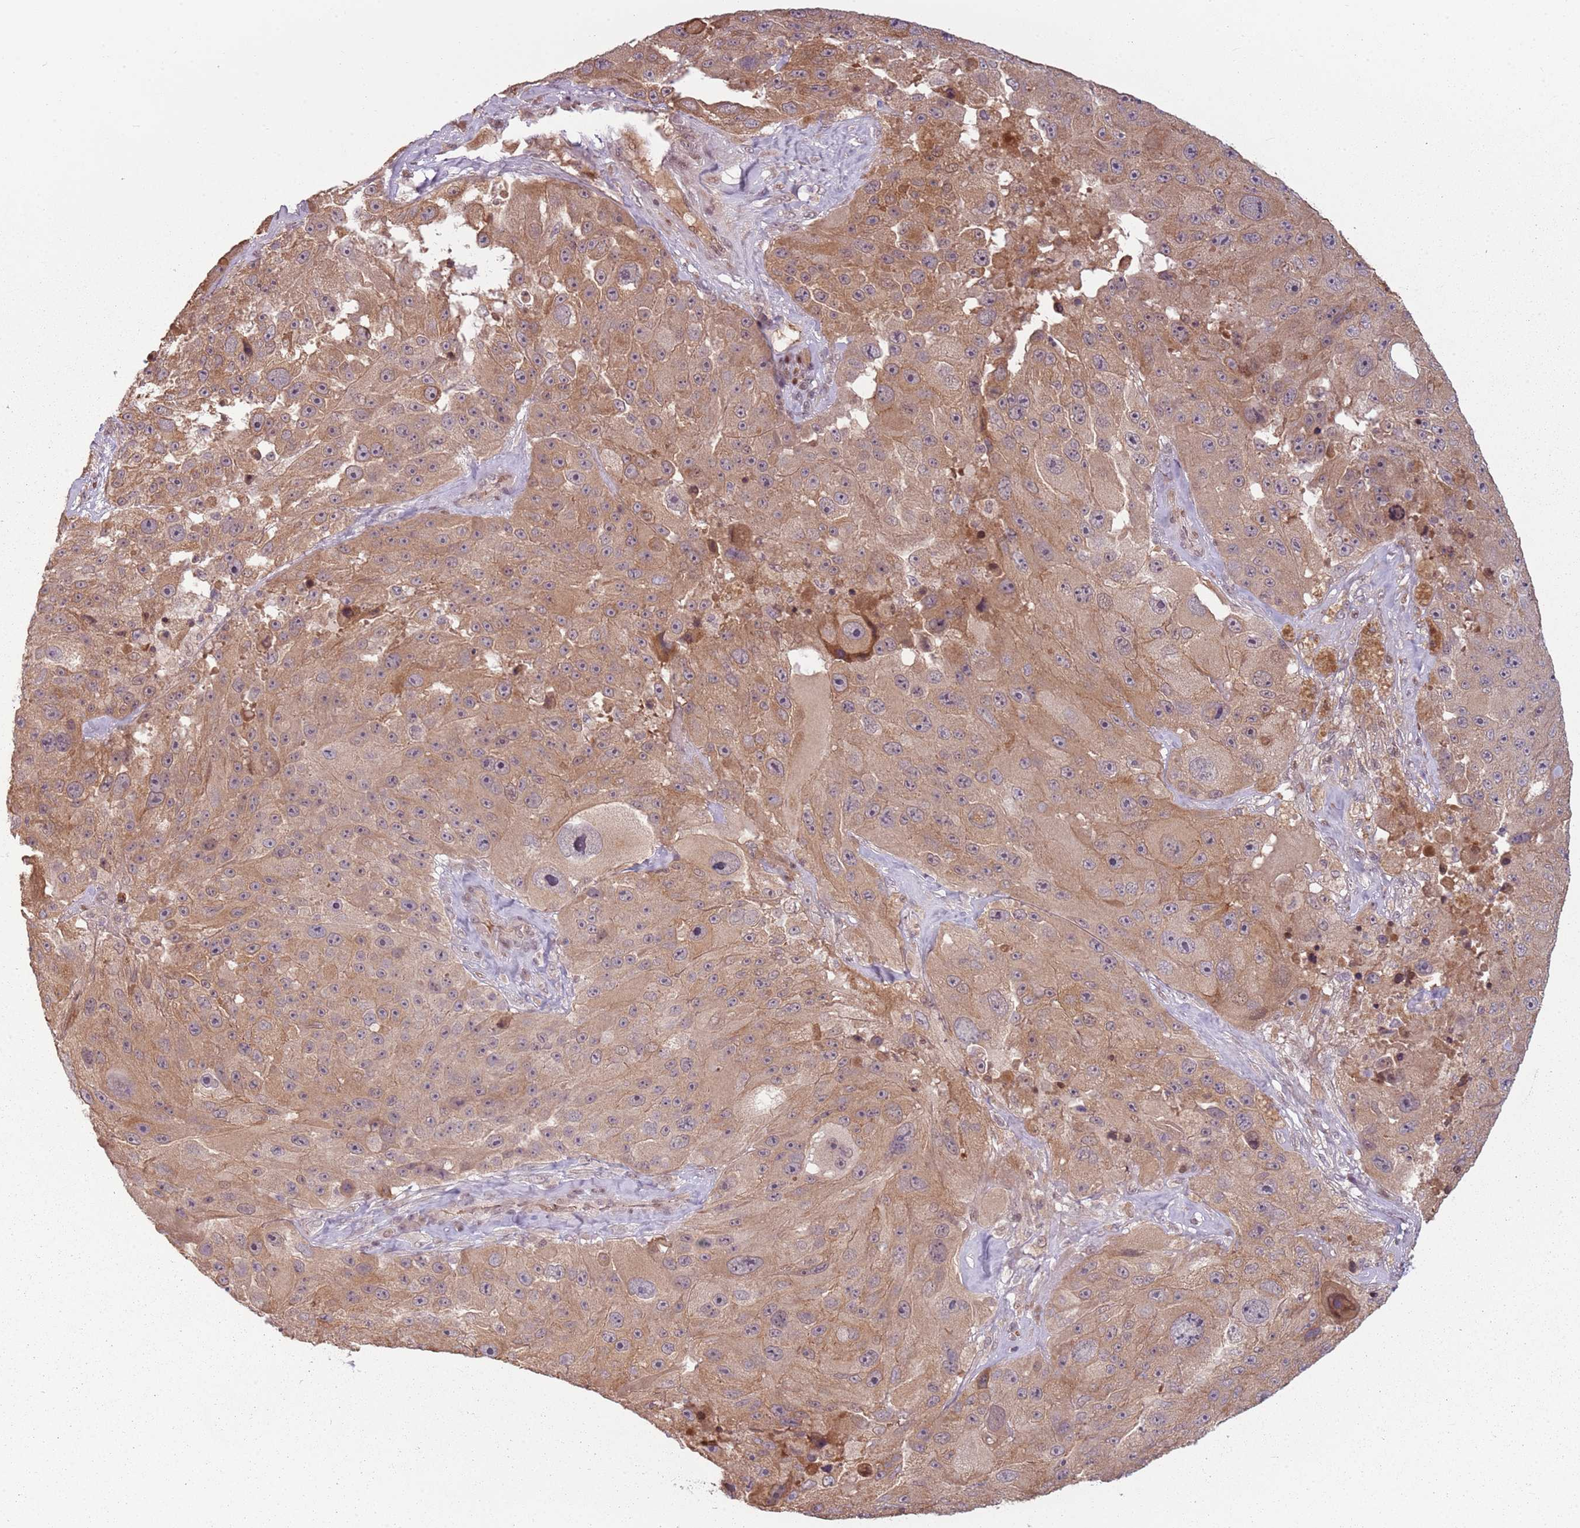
{"staining": {"intensity": "moderate", "quantity": ">75%", "location": "cytoplasmic/membranous"}, "tissue": "melanoma", "cell_type": "Tumor cells", "image_type": "cancer", "snomed": [{"axis": "morphology", "description": "Malignant melanoma, Metastatic site"}, {"axis": "topography", "description": "Lymph node"}], "caption": "This is a micrograph of IHC staining of malignant melanoma (metastatic site), which shows moderate staining in the cytoplasmic/membranous of tumor cells.", "gene": "ADGRG1", "patient": {"sex": "male", "age": 62}}